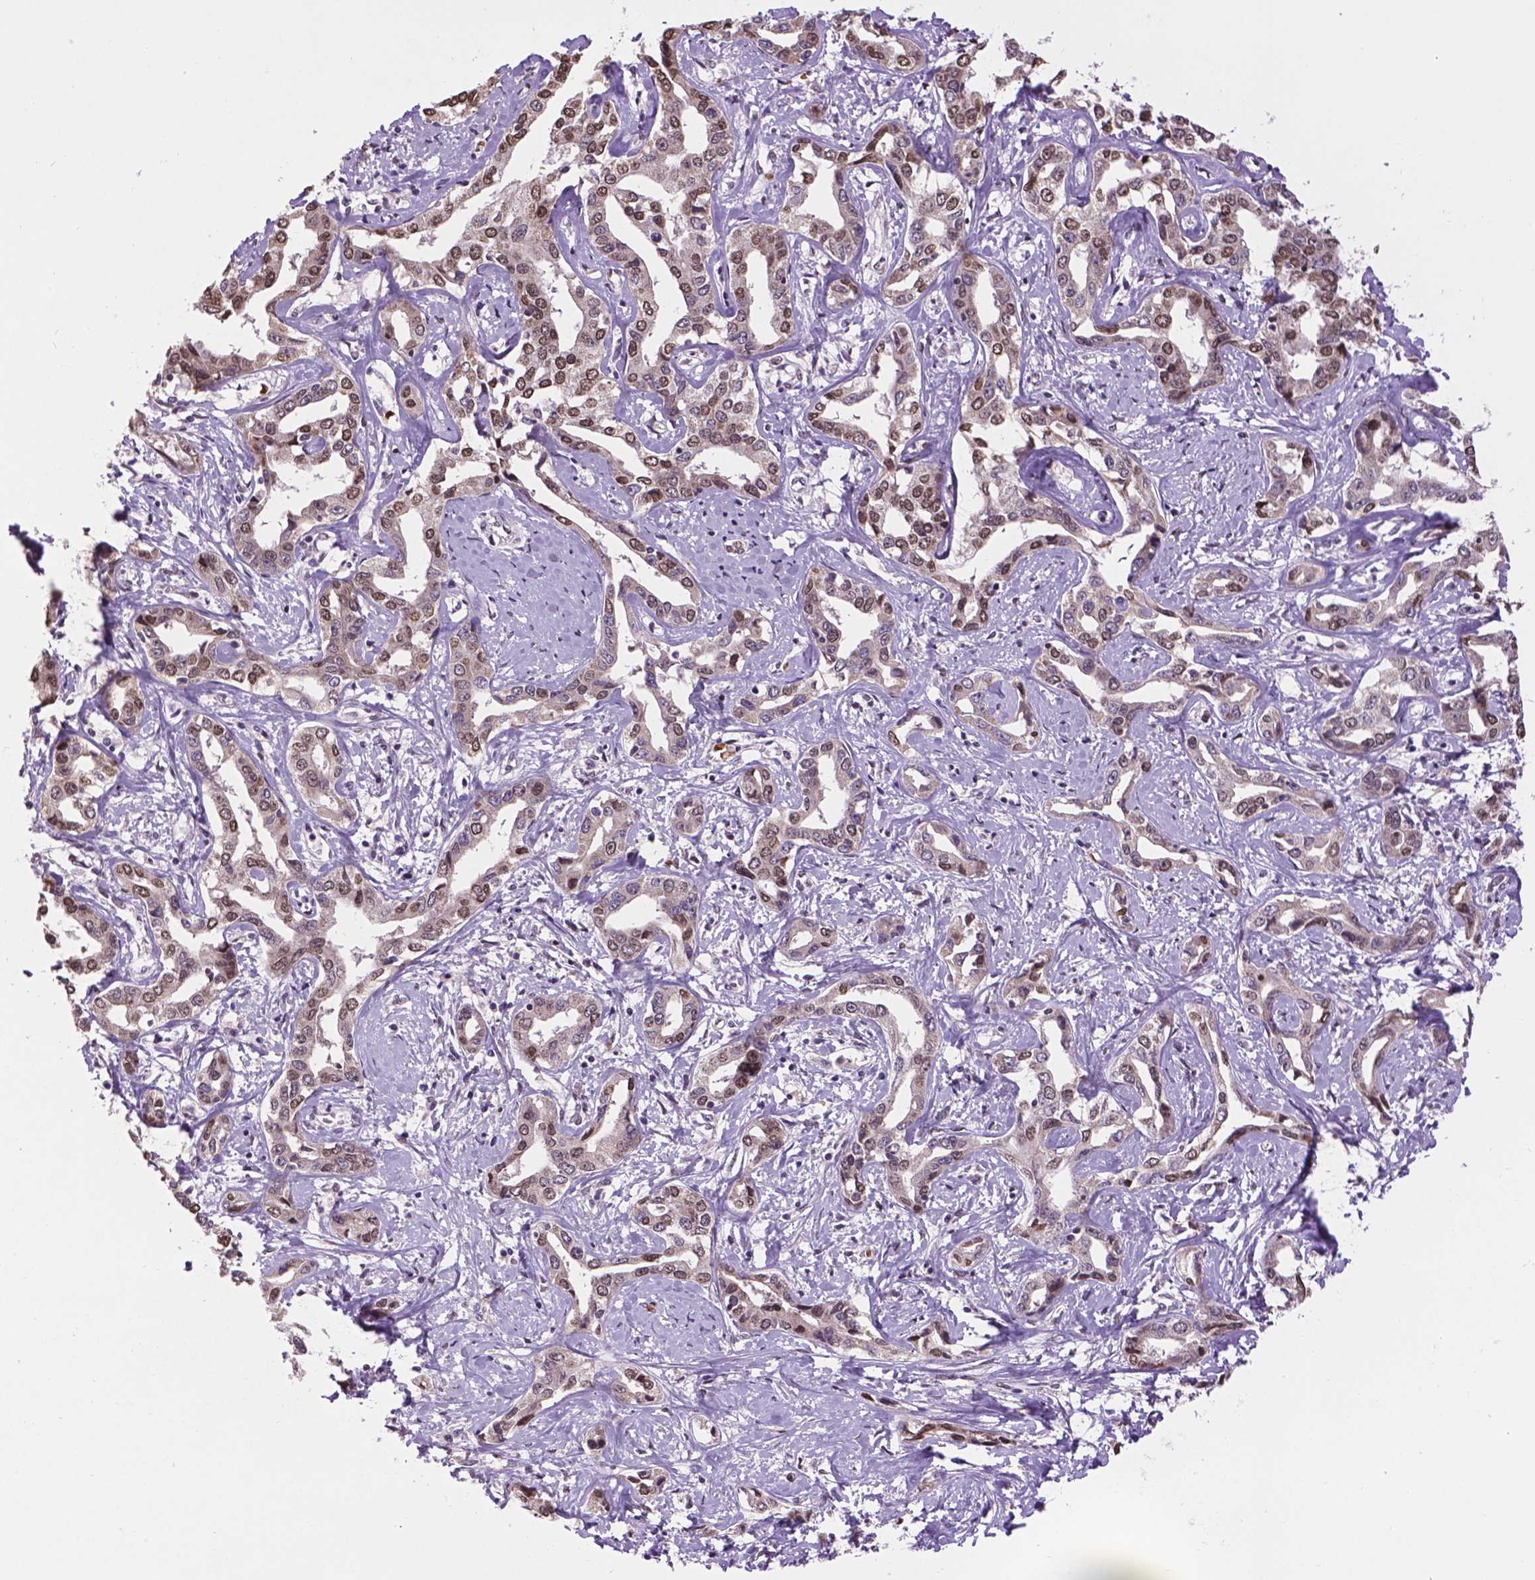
{"staining": {"intensity": "weak", "quantity": "25%-75%", "location": "nuclear"}, "tissue": "liver cancer", "cell_type": "Tumor cells", "image_type": "cancer", "snomed": [{"axis": "morphology", "description": "Cholangiocarcinoma"}, {"axis": "topography", "description": "Liver"}], "caption": "An image showing weak nuclear expression in about 25%-75% of tumor cells in liver cholangiocarcinoma, as visualized by brown immunohistochemical staining.", "gene": "IRF6", "patient": {"sex": "male", "age": 59}}